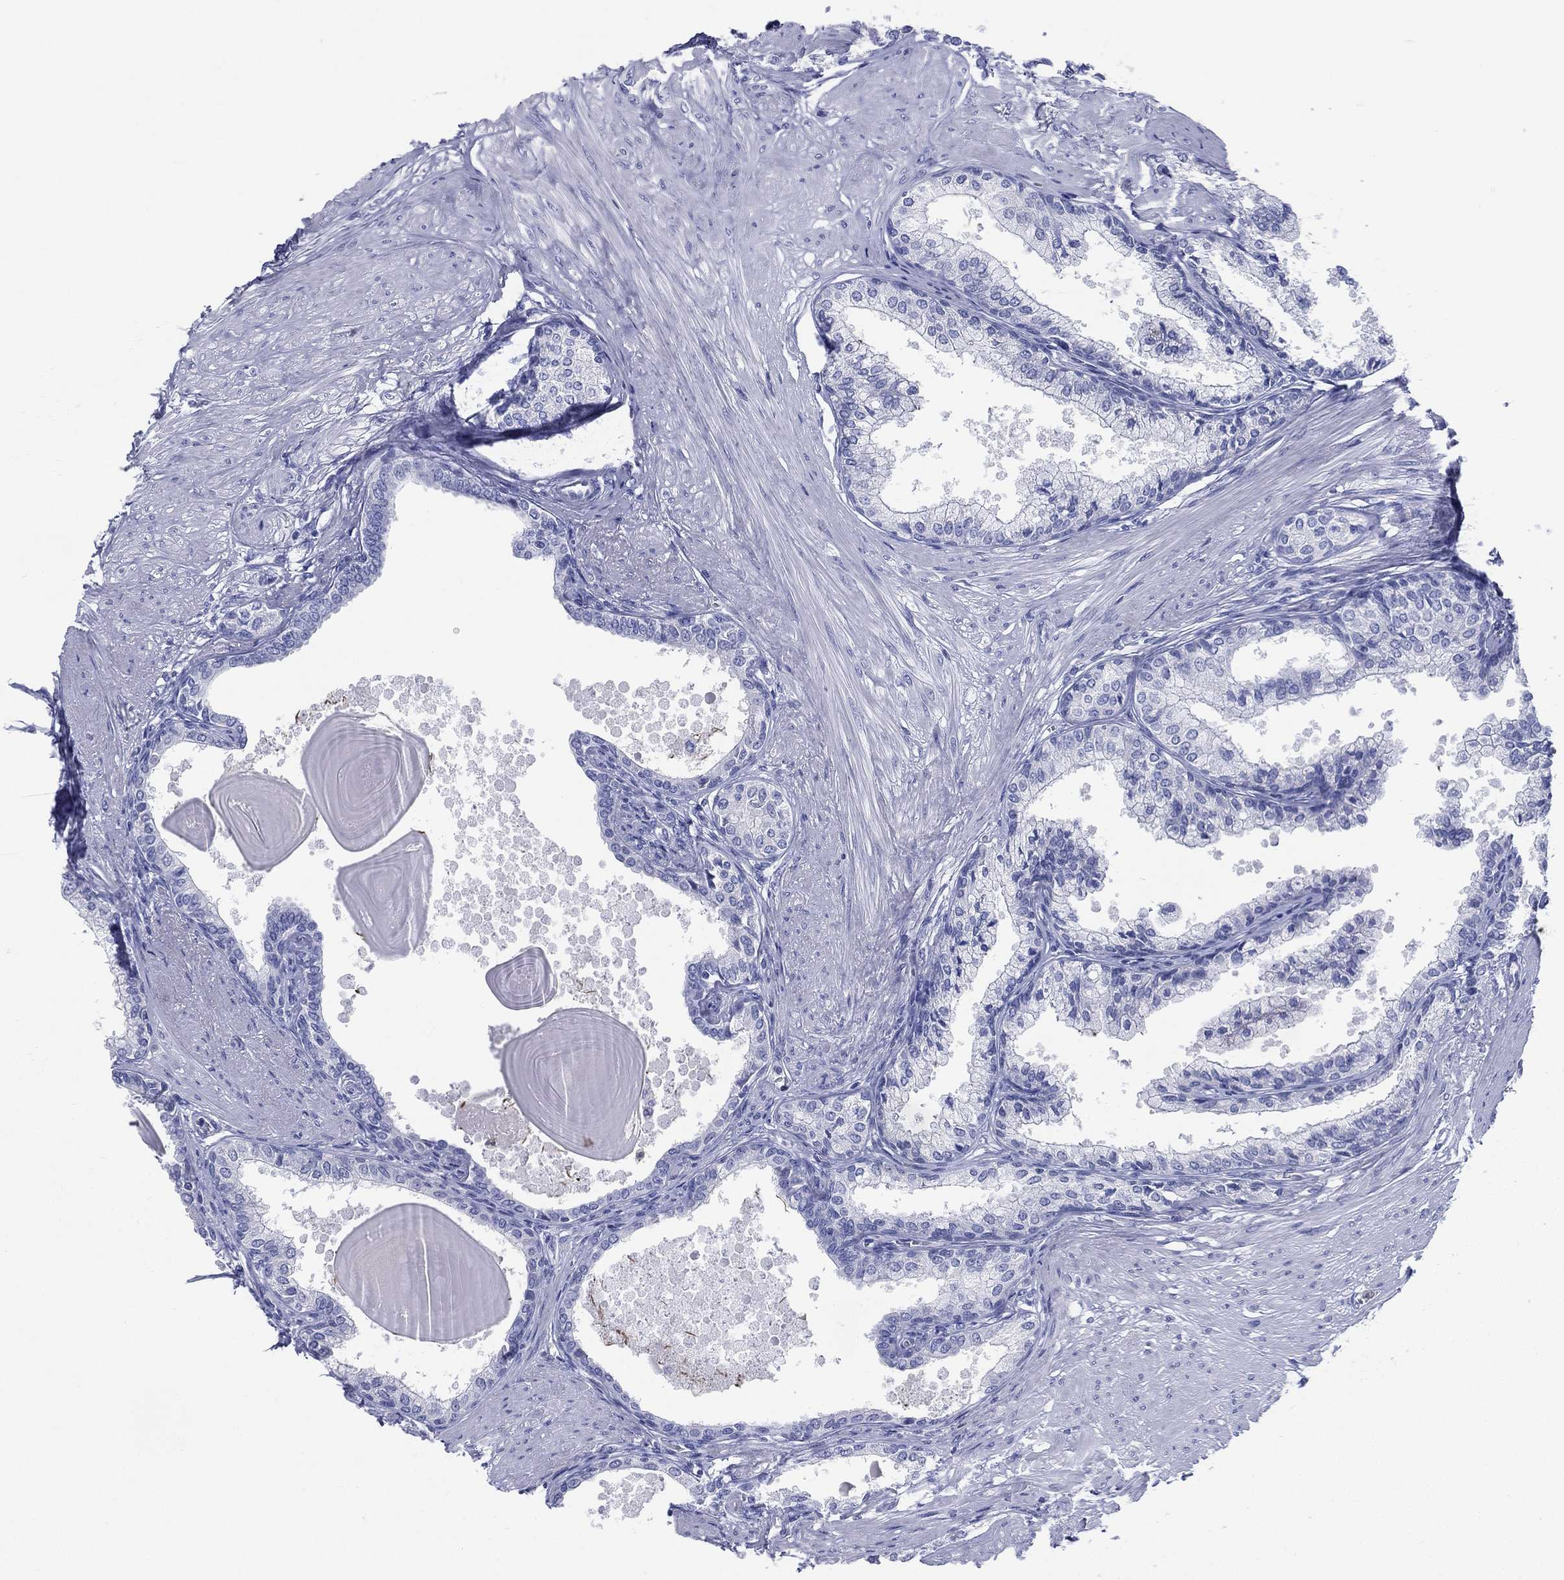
{"staining": {"intensity": "negative", "quantity": "none", "location": "none"}, "tissue": "prostate", "cell_type": "Glandular cells", "image_type": "normal", "snomed": [{"axis": "morphology", "description": "Normal tissue, NOS"}, {"axis": "topography", "description": "Prostate"}], "caption": "This photomicrograph is of benign prostate stained with immunohistochemistry to label a protein in brown with the nuclei are counter-stained blue. There is no staining in glandular cells.", "gene": "DEFB121", "patient": {"sex": "male", "age": 63}}